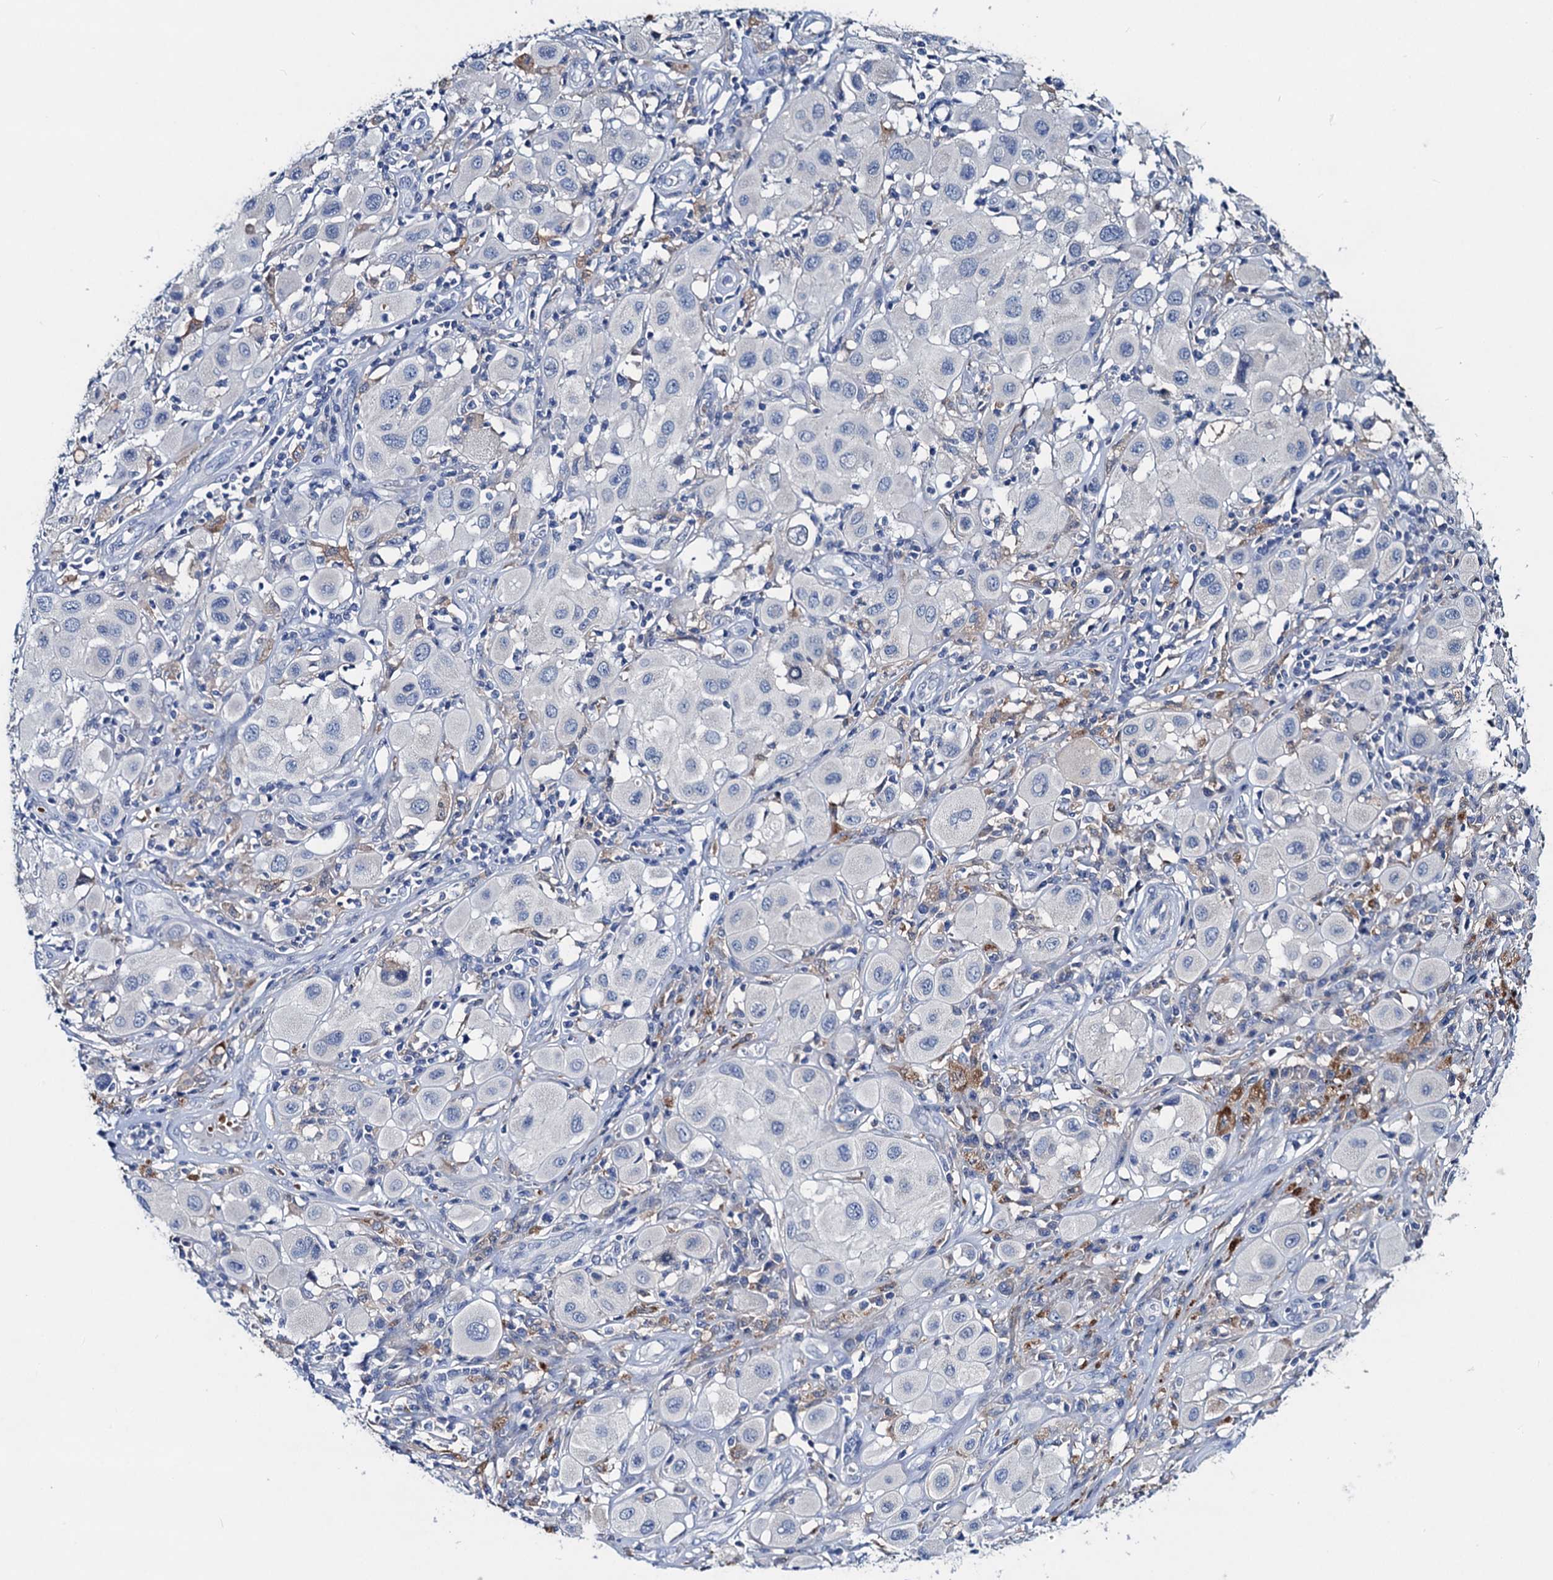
{"staining": {"intensity": "negative", "quantity": "none", "location": "none"}, "tissue": "melanoma", "cell_type": "Tumor cells", "image_type": "cancer", "snomed": [{"axis": "morphology", "description": "Malignant melanoma, Metastatic site"}, {"axis": "topography", "description": "Skin"}], "caption": "The immunohistochemistry (IHC) micrograph has no significant positivity in tumor cells of malignant melanoma (metastatic site) tissue.", "gene": "RTKN2", "patient": {"sex": "male", "age": 41}}